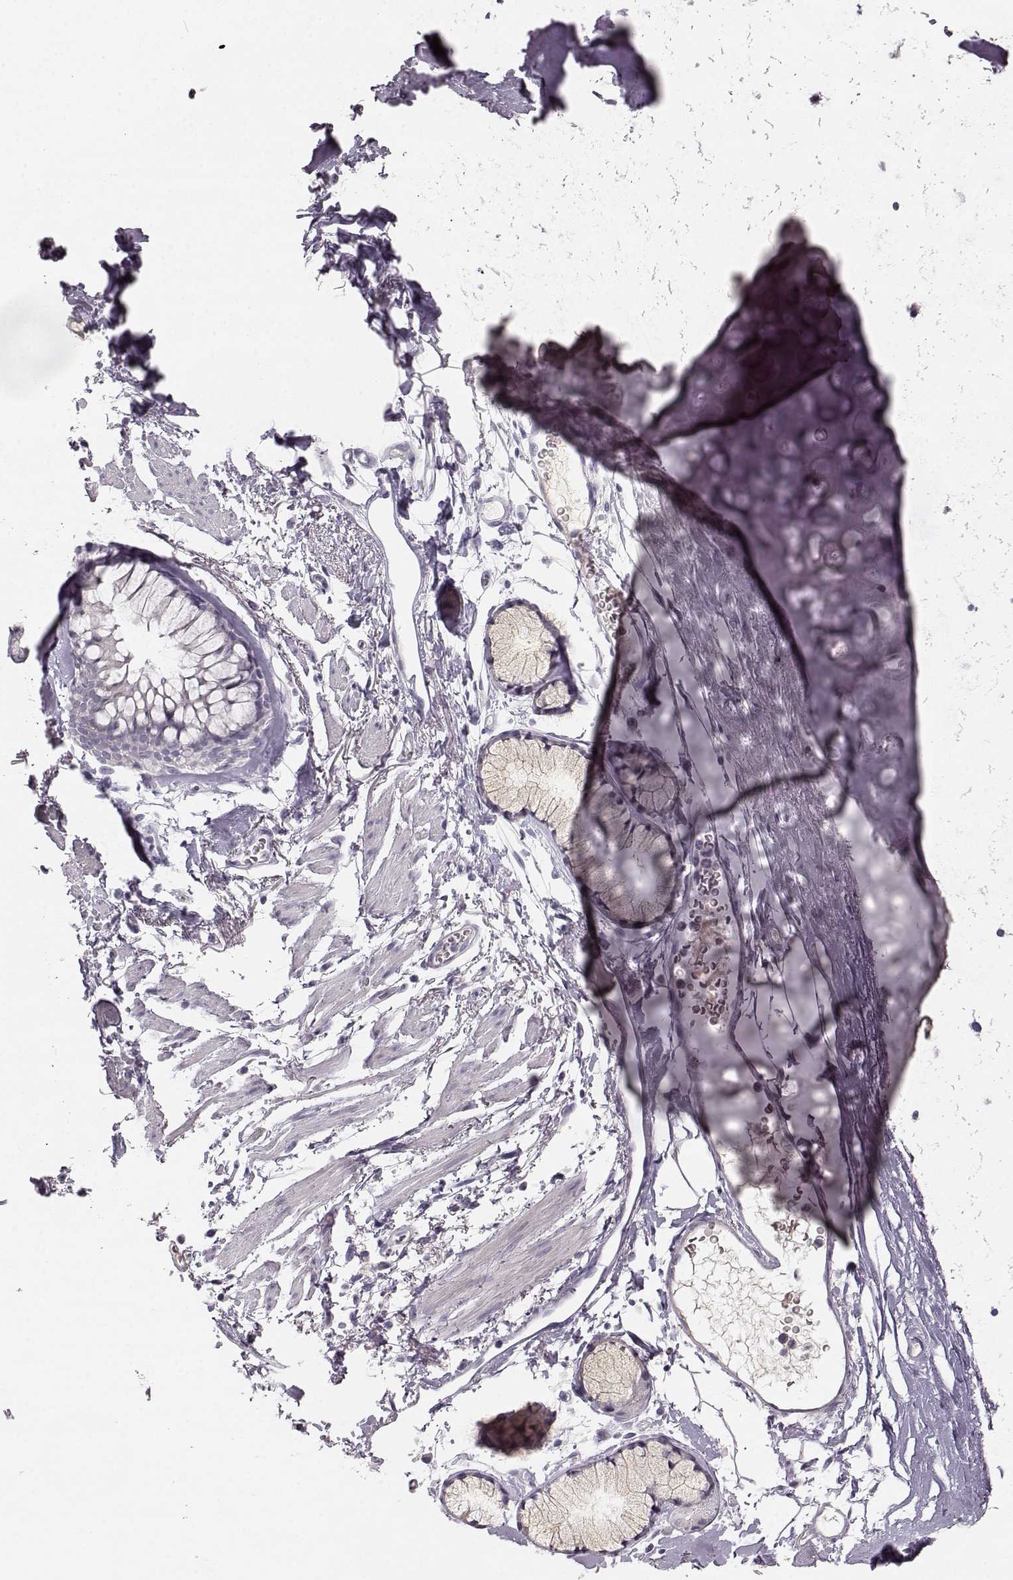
{"staining": {"intensity": "negative", "quantity": "none", "location": "none"}, "tissue": "bronchus", "cell_type": "Respiratory epithelial cells", "image_type": "normal", "snomed": [{"axis": "morphology", "description": "Normal tissue, NOS"}, {"axis": "topography", "description": "Lymph node"}, {"axis": "topography", "description": "Bronchus"}], "caption": "A photomicrograph of bronchus stained for a protein reveals no brown staining in respiratory epithelial cells. The staining was performed using DAB (3,3'-diaminobenzidine) to visualize the protein expression in brown, while the nuclei were stained in blue with hematoxylin (Magnification: 20x).", "gene": "KIAA0319", "patient": {"sex": "female", "age": 70}}